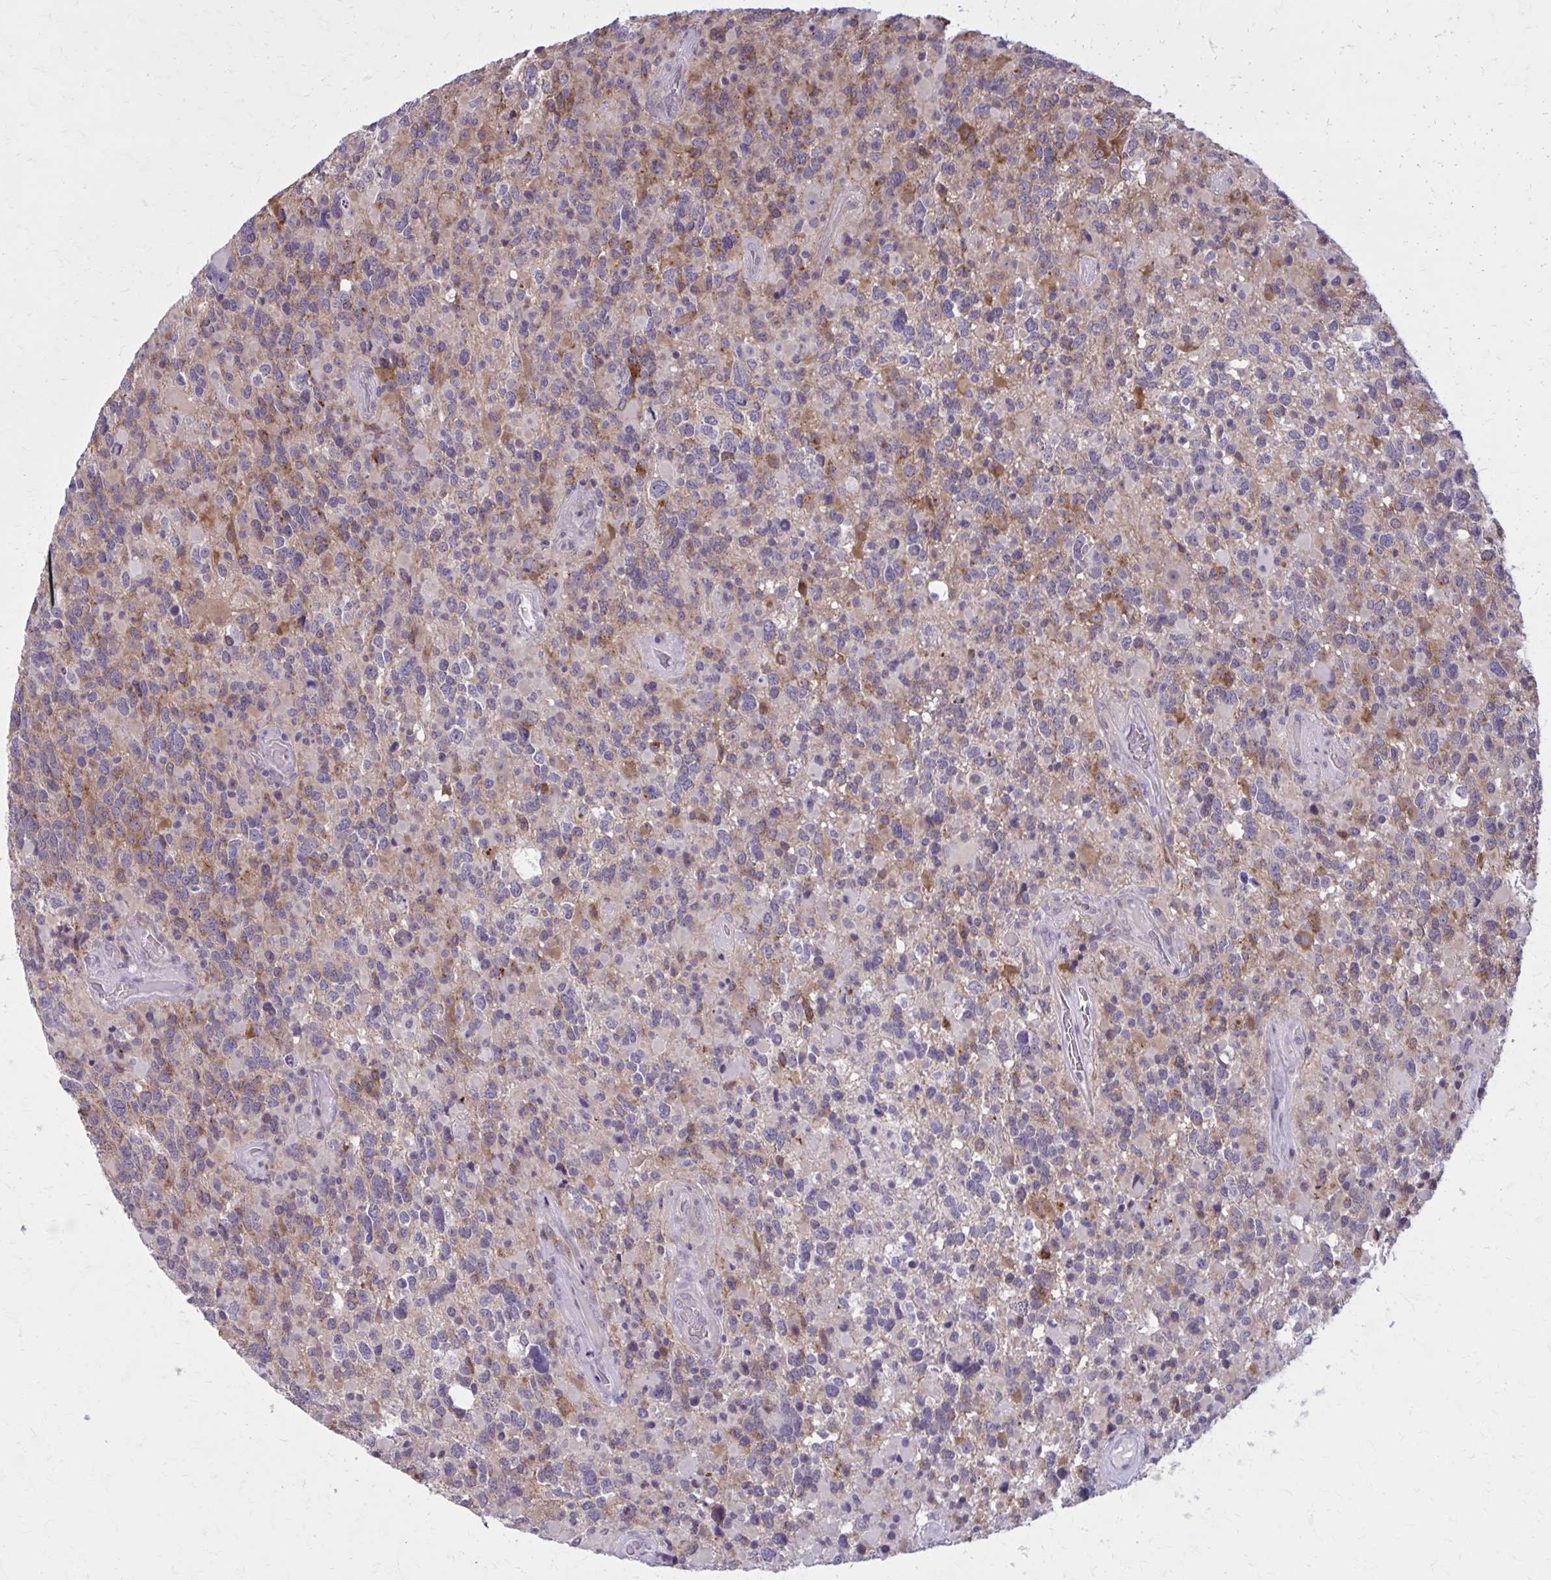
{"staining": {"intensity": "moderate", "quantity": "<25%", "location": "cytoplasmic/membranous"}, "tissue": "glioma", "cell_type": "Tumor cells", "image_type": "cancer", "snomed": [{"axis": "morphology", "description": "Glioma, malignant, High grade"}, {"axis": "topography", "description": "Brain"}], "caption": "Moderate cytoplasmic/membranous positivity is present in approximately <25% of tumor cells in malignant glioma (high-grade).", "gene": "NUMBL", "patient": {"sex": "female", "age": 40}}